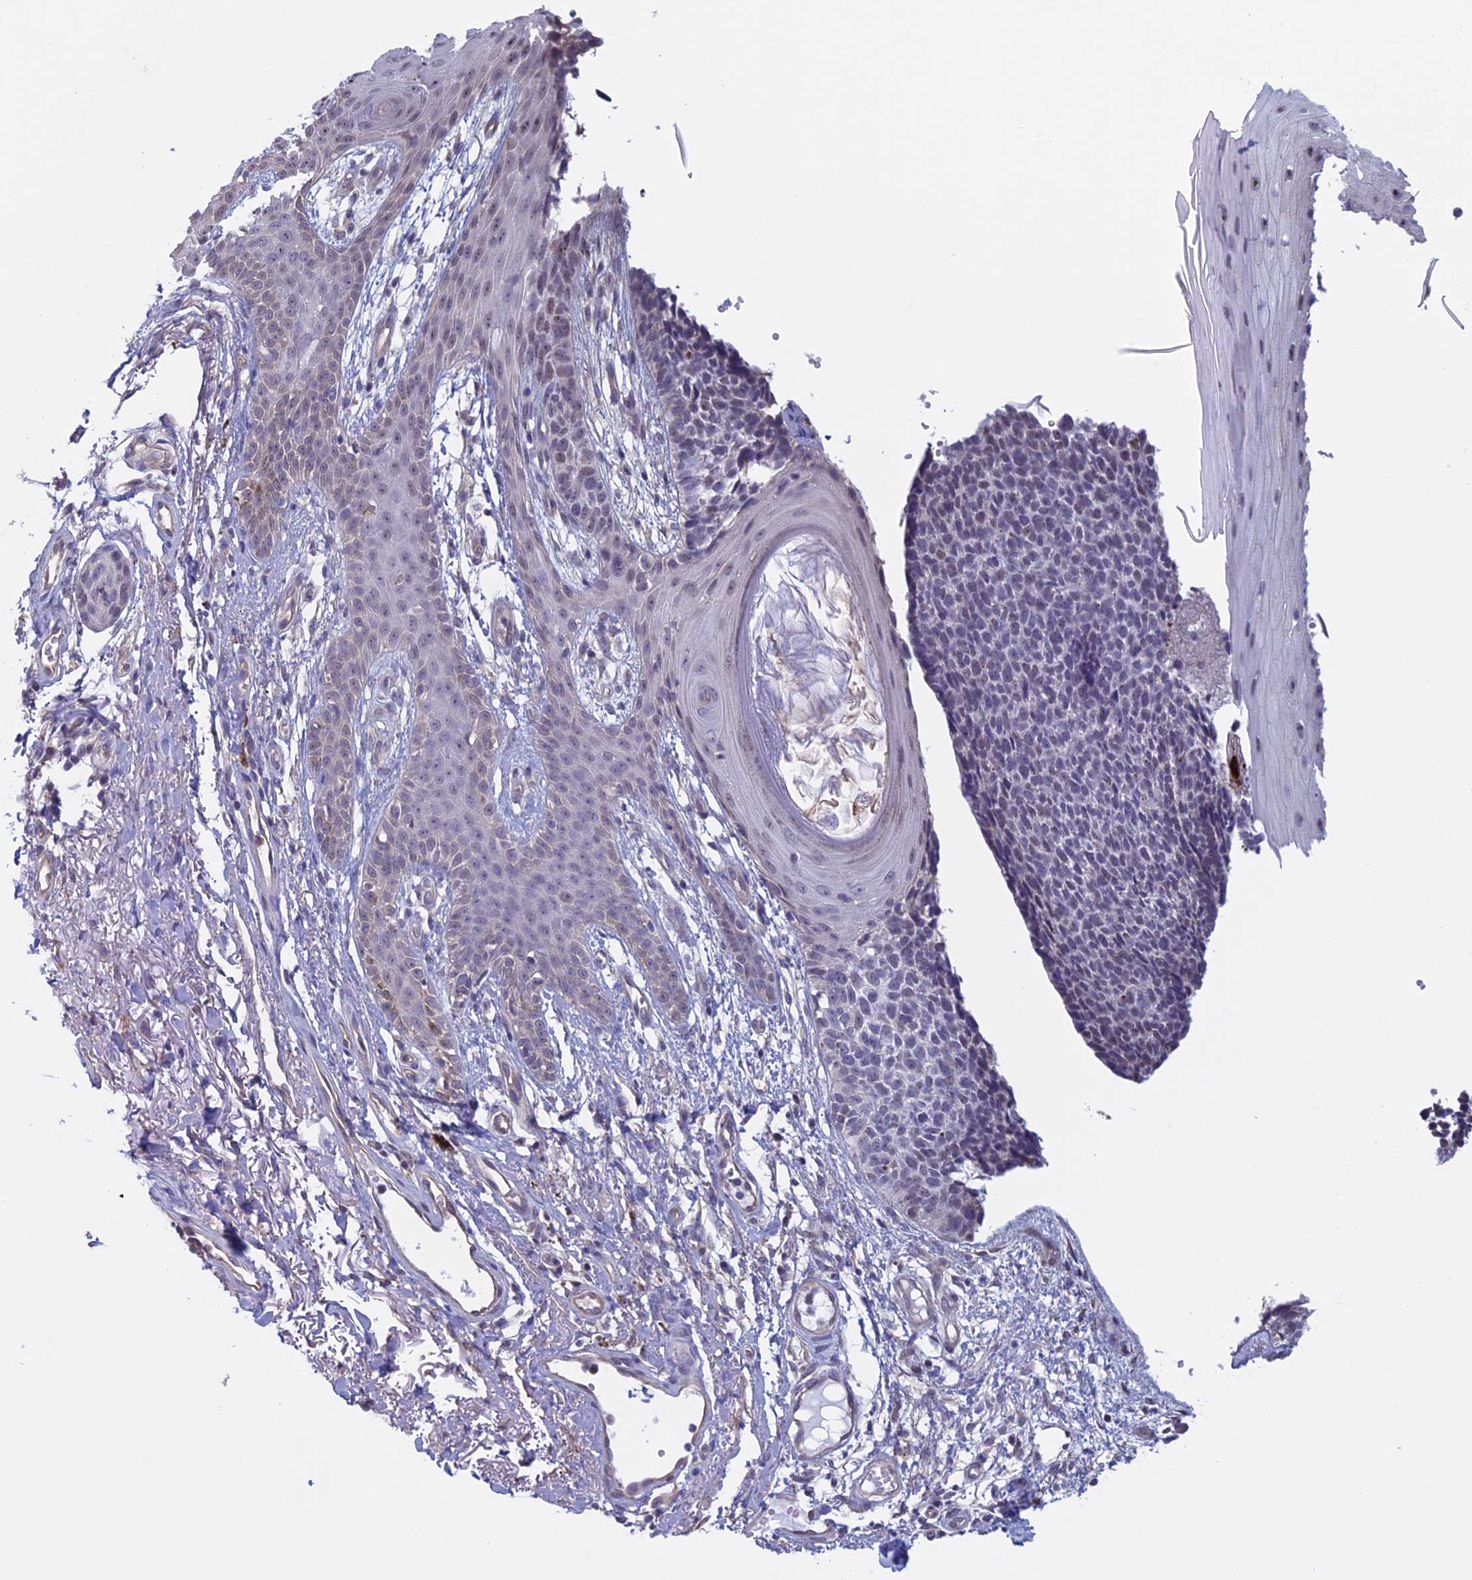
{"staining": {"intensity": "weak", "quantity": "<25%", "location": "nuclear"}, "tissue": "skin cancer", "cell_type": "Tumor cells", "image_type": "cancer", "snomed": [{"axis": "morphology", "description": "Basal cell carcinoma"}, {"axis": "topography", "description": "Skin"}], "caption": "High power microscopy micrograph of an IHC micrograph of skin cancer, revealing no significant positivity in tumor cells. (DAB immunohistochemistry (IHC), high magnification).", "gene": "SLC1A6", "patient": {"sex": "female", "age": 84}}